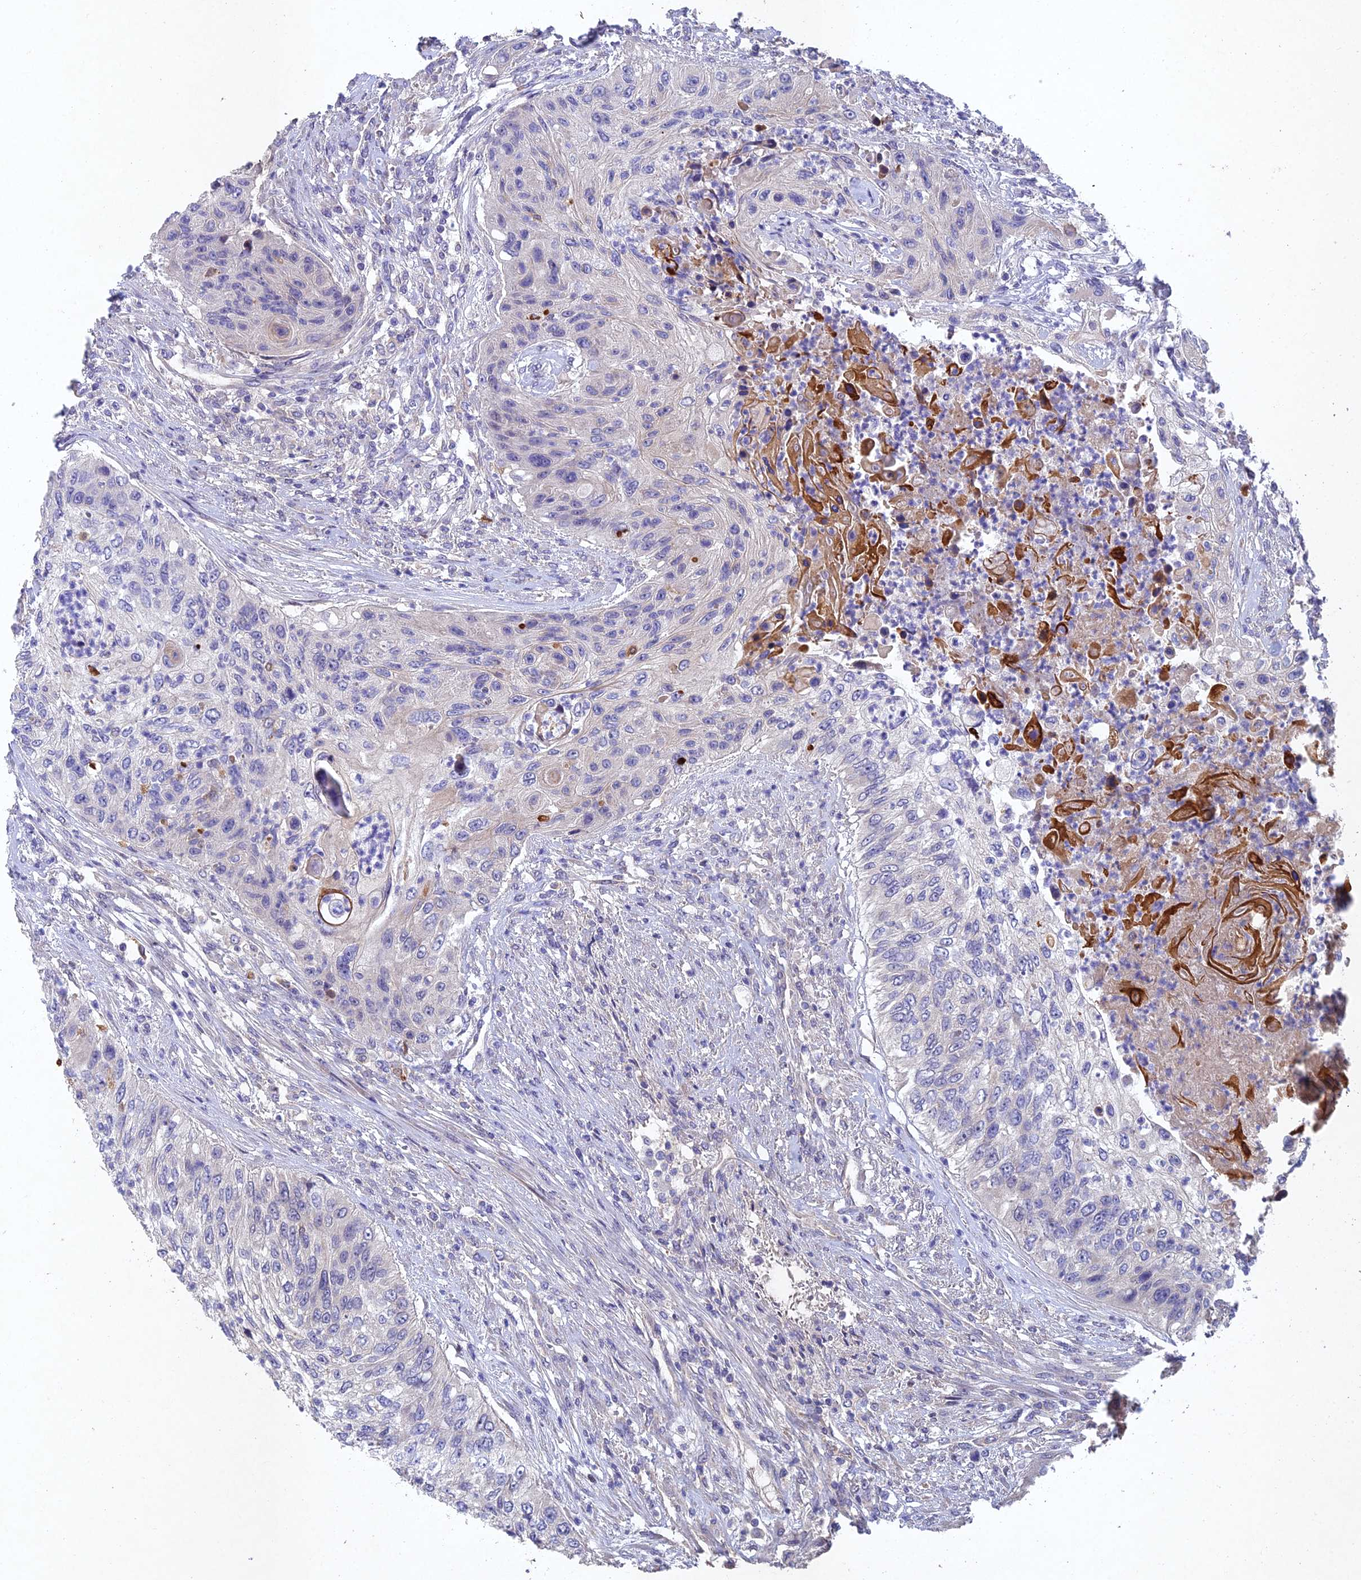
{"staining": {"intensity": "moderate", "quantity": "<25%", "location": "cytoplasmic/membranous"}, "tissue": "urothelial cancer", "cell_type": "Tumor cells", "image_type": "cancer", "snomed": [{"axis": "morphology", "description": "Urothelial carcinoma, High grade"}, {"axis": "topography", "description": "Urinary bladder"}], "caption": "Urothelial carcinoma (high-grade) stained for a protein (brown) exhibits moderate cytoplasmic/membranous positive staining in approximately <25% of tumor cells.", "gene": "NSMCE1", "patient": {"sex": "female", "age": 60}}